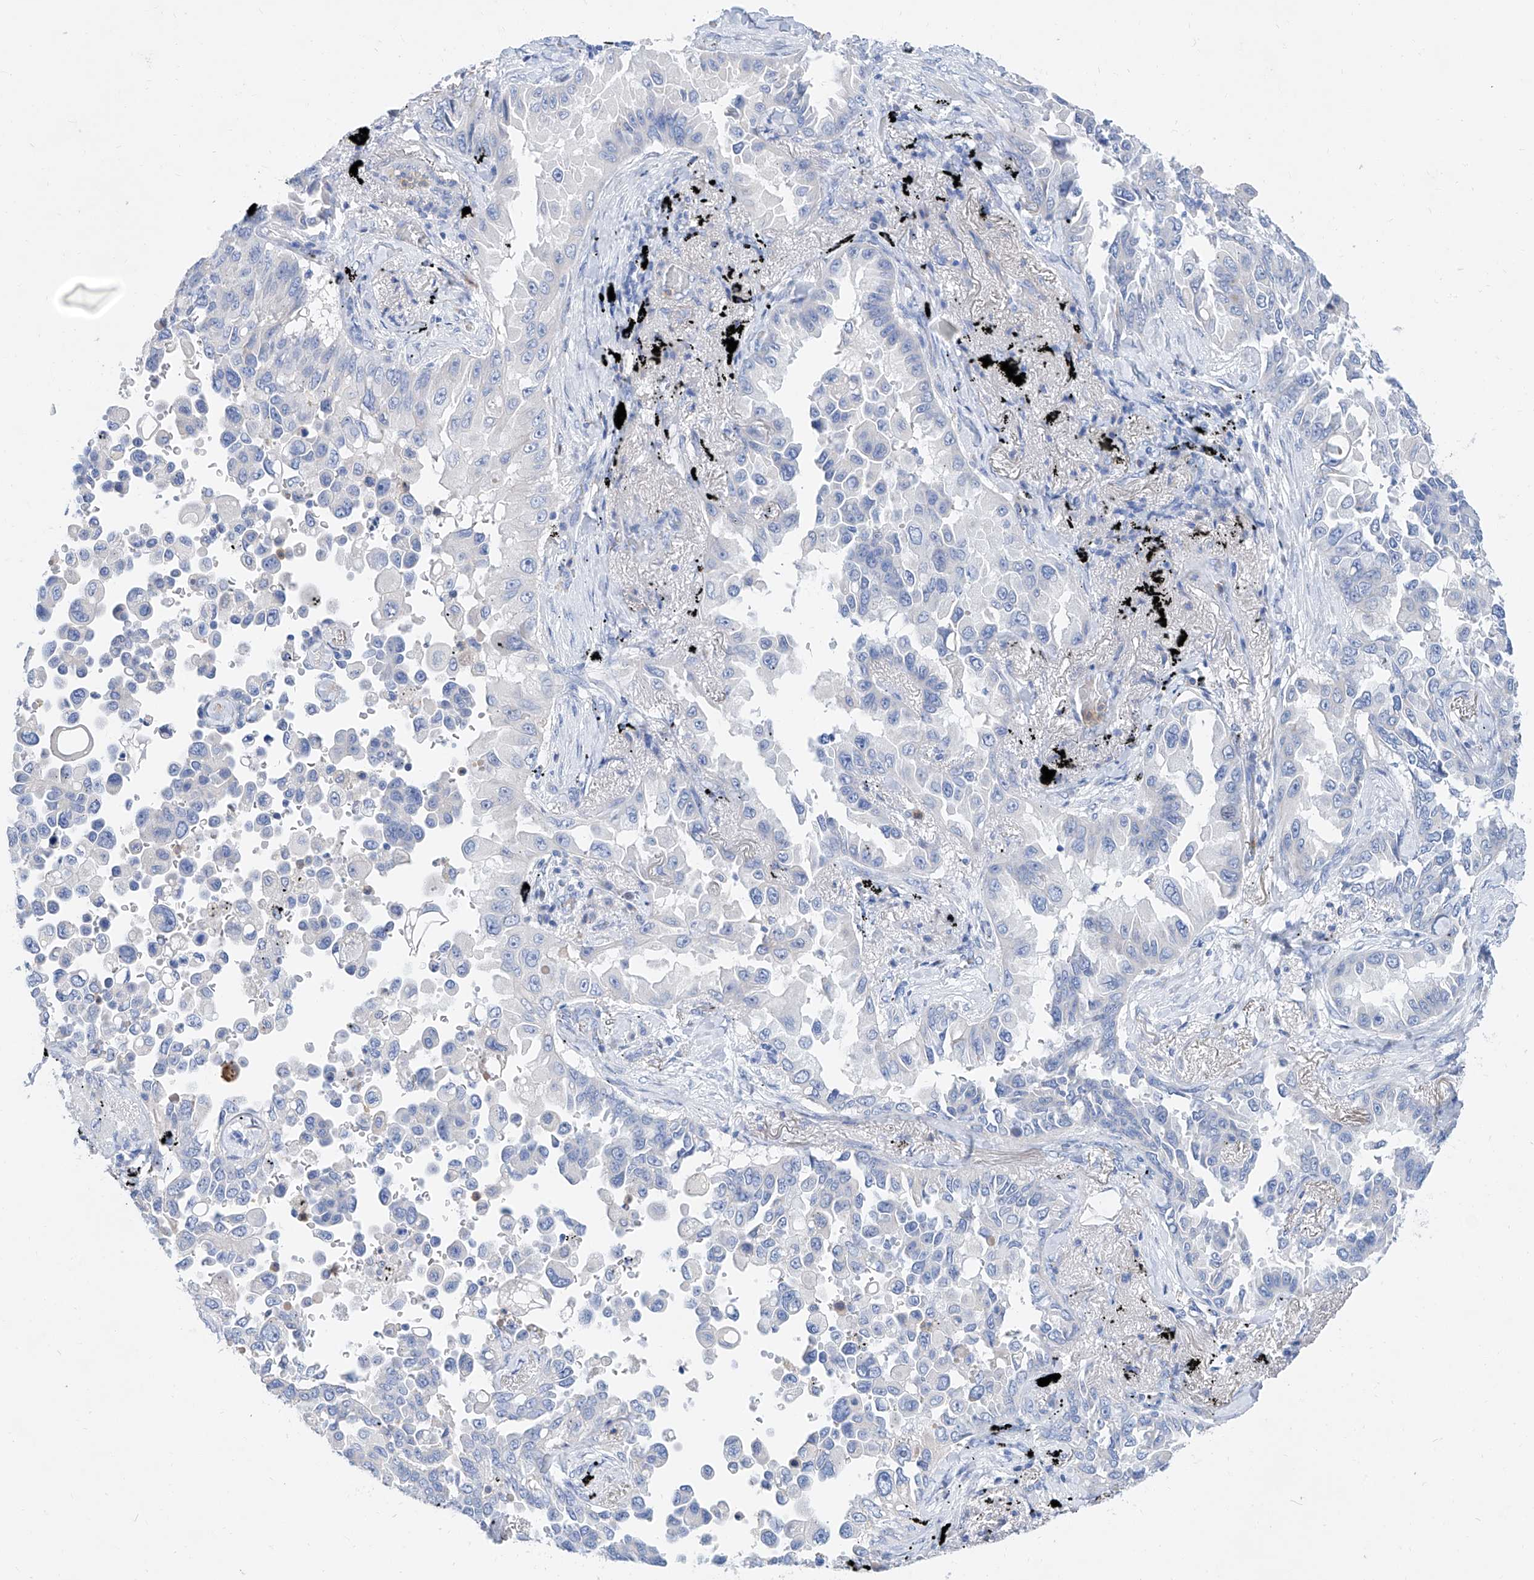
{"staining": {"intensity": "negative", "quantity": "none", "location": "none"}, "tissue": "lung cancer", "cell_type": "Tumor cells", "image_type": "cancer", "snomed": [{"axis": "morphology", "description": "Adenocarcinoma, NOS"}, {"axis": "topography", "description": "Lung"}], "caption": "Tumor cells are negative for brown protein staining in adenocarcinoma (lung).", "gene": "SLC25A29", "patient": {"sex": "female", "age": 67}}